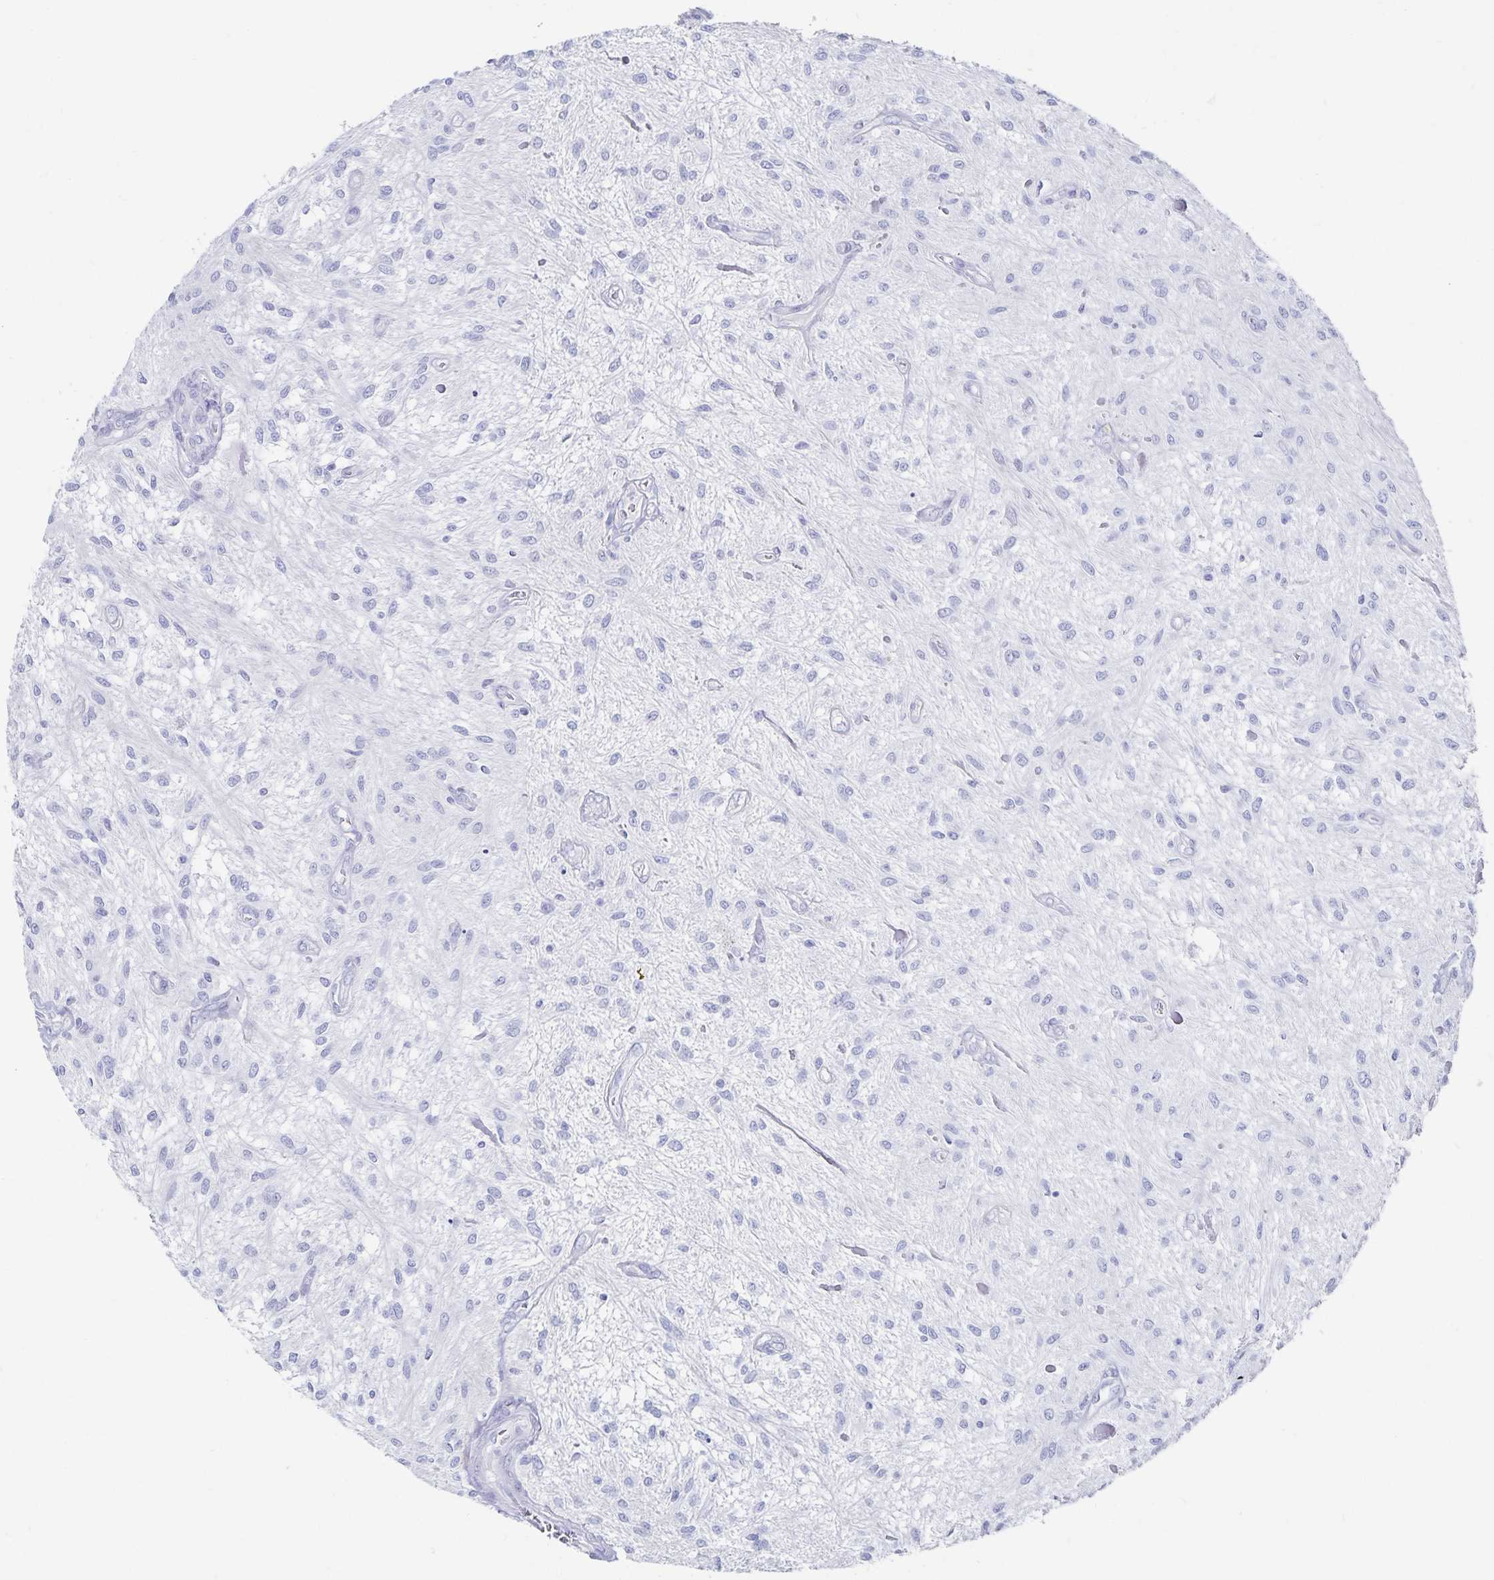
{"staining": {"intensity": "negative", "quantity": "none", "location": "none"}, "tissue": "glioma", "cell_type": "Tumor cells", "image_type": "cancer", "snomed": [{"axis": "morphology", "description": "Glioma, malignant, Low grade"}, {"axis": "topography", "description": "Cerebellum"}], "caption": "An immunohistochemistry (IHC) photomicrograph of malignant glioma (low-grade) is shown. There is no staining in tumor cells of malignant glioma (low-grade). The staining is performed using DAB brown chromogen with nuclei counter-stained in using hematoxylin.", "gene": "TNIP1", "patient": {"sex": "female", "age": 14}}